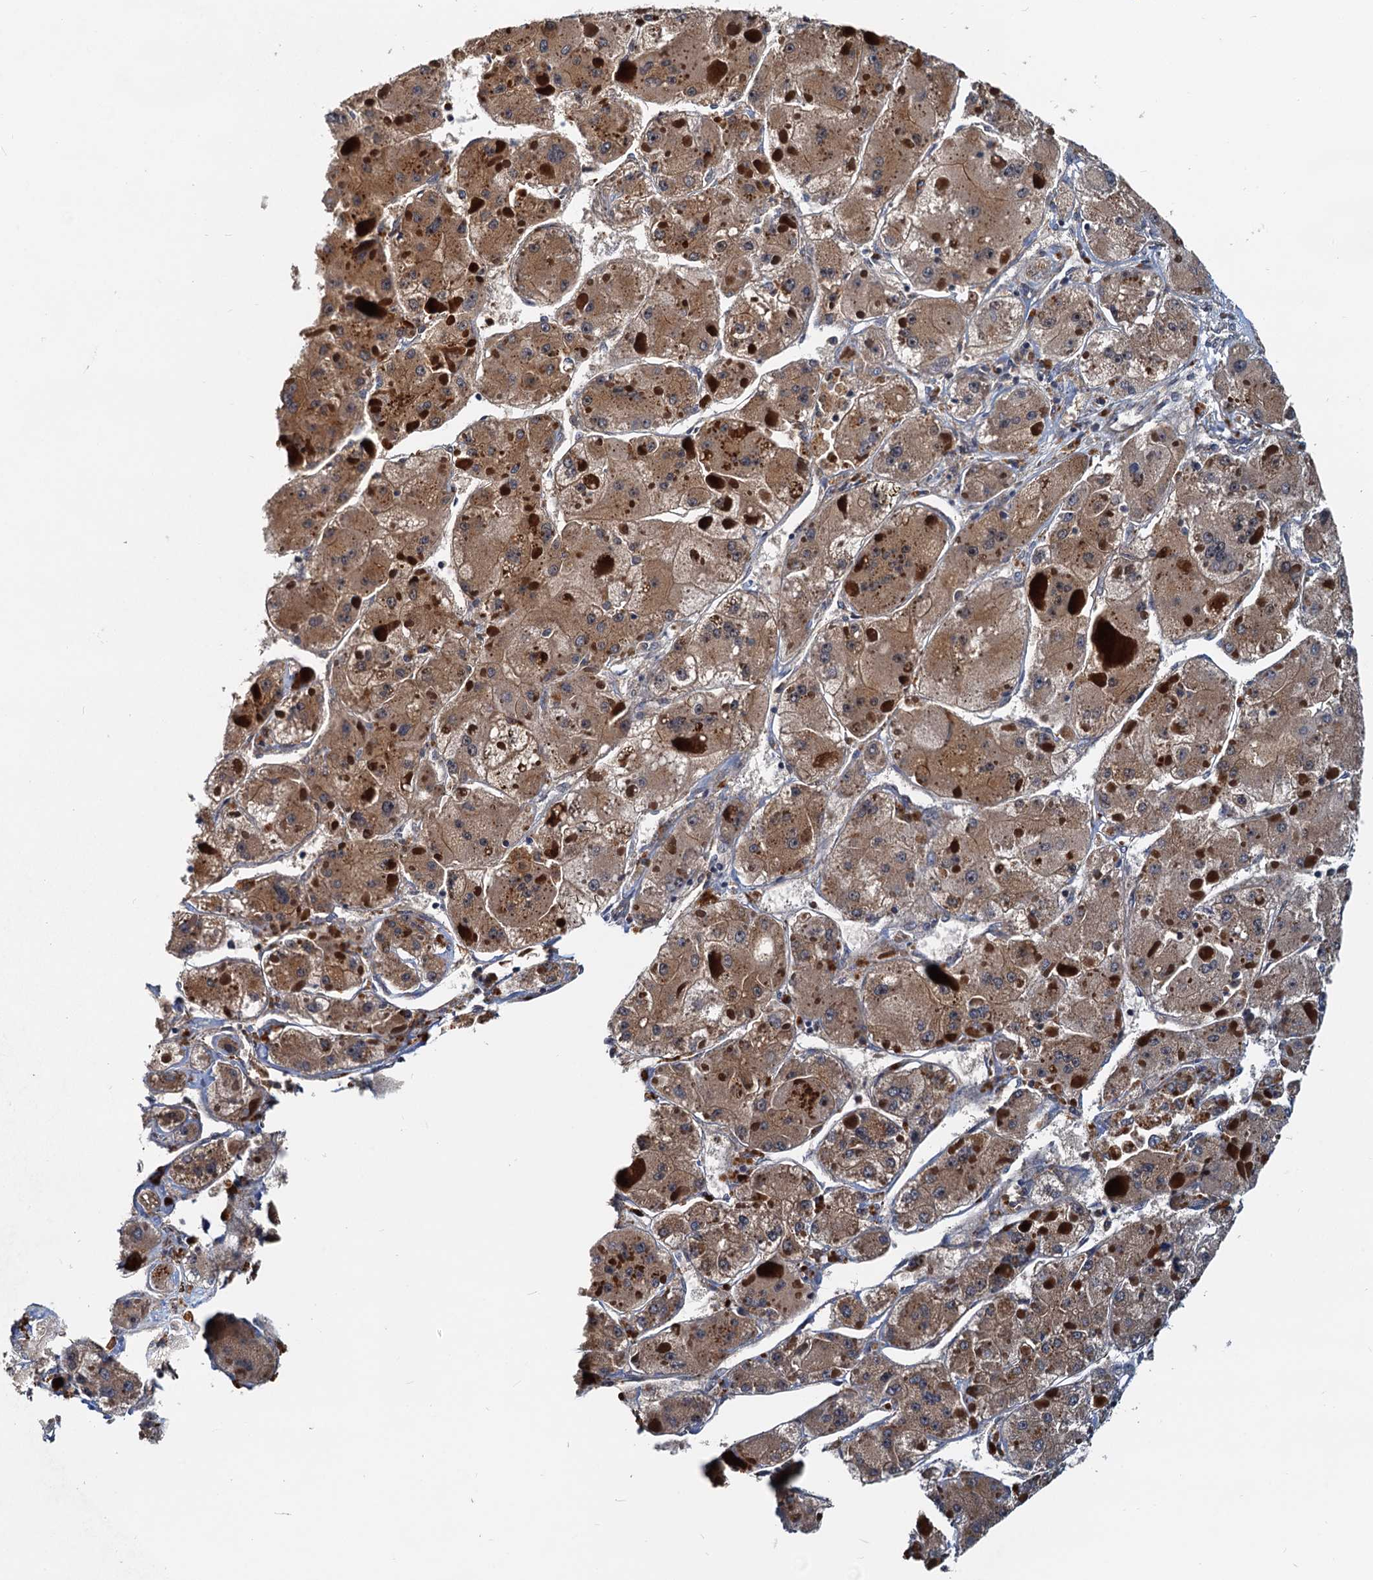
{"staining": {"intensity": "moderate", "quantity": ">75%", "location": "cytoplasmic/membranous"}, "tissue": "liver cancer", "cell_type": "Tumor cells", "image_type": "cancer", "snomed": [{"axis": "morphology", "description": "Carcinoma, Hepatocellular, NOS"}, {"axis": "topography", "description": "Liver"}], "caption": "IHC of human liver hepatocellular carcinoma demonstrates medium levels of moderate cytoplasmic/membranous staining in about >75% of tumor cells.", "gene": "TOLLIP", "patient": {"sex": "female", "age": 73}}